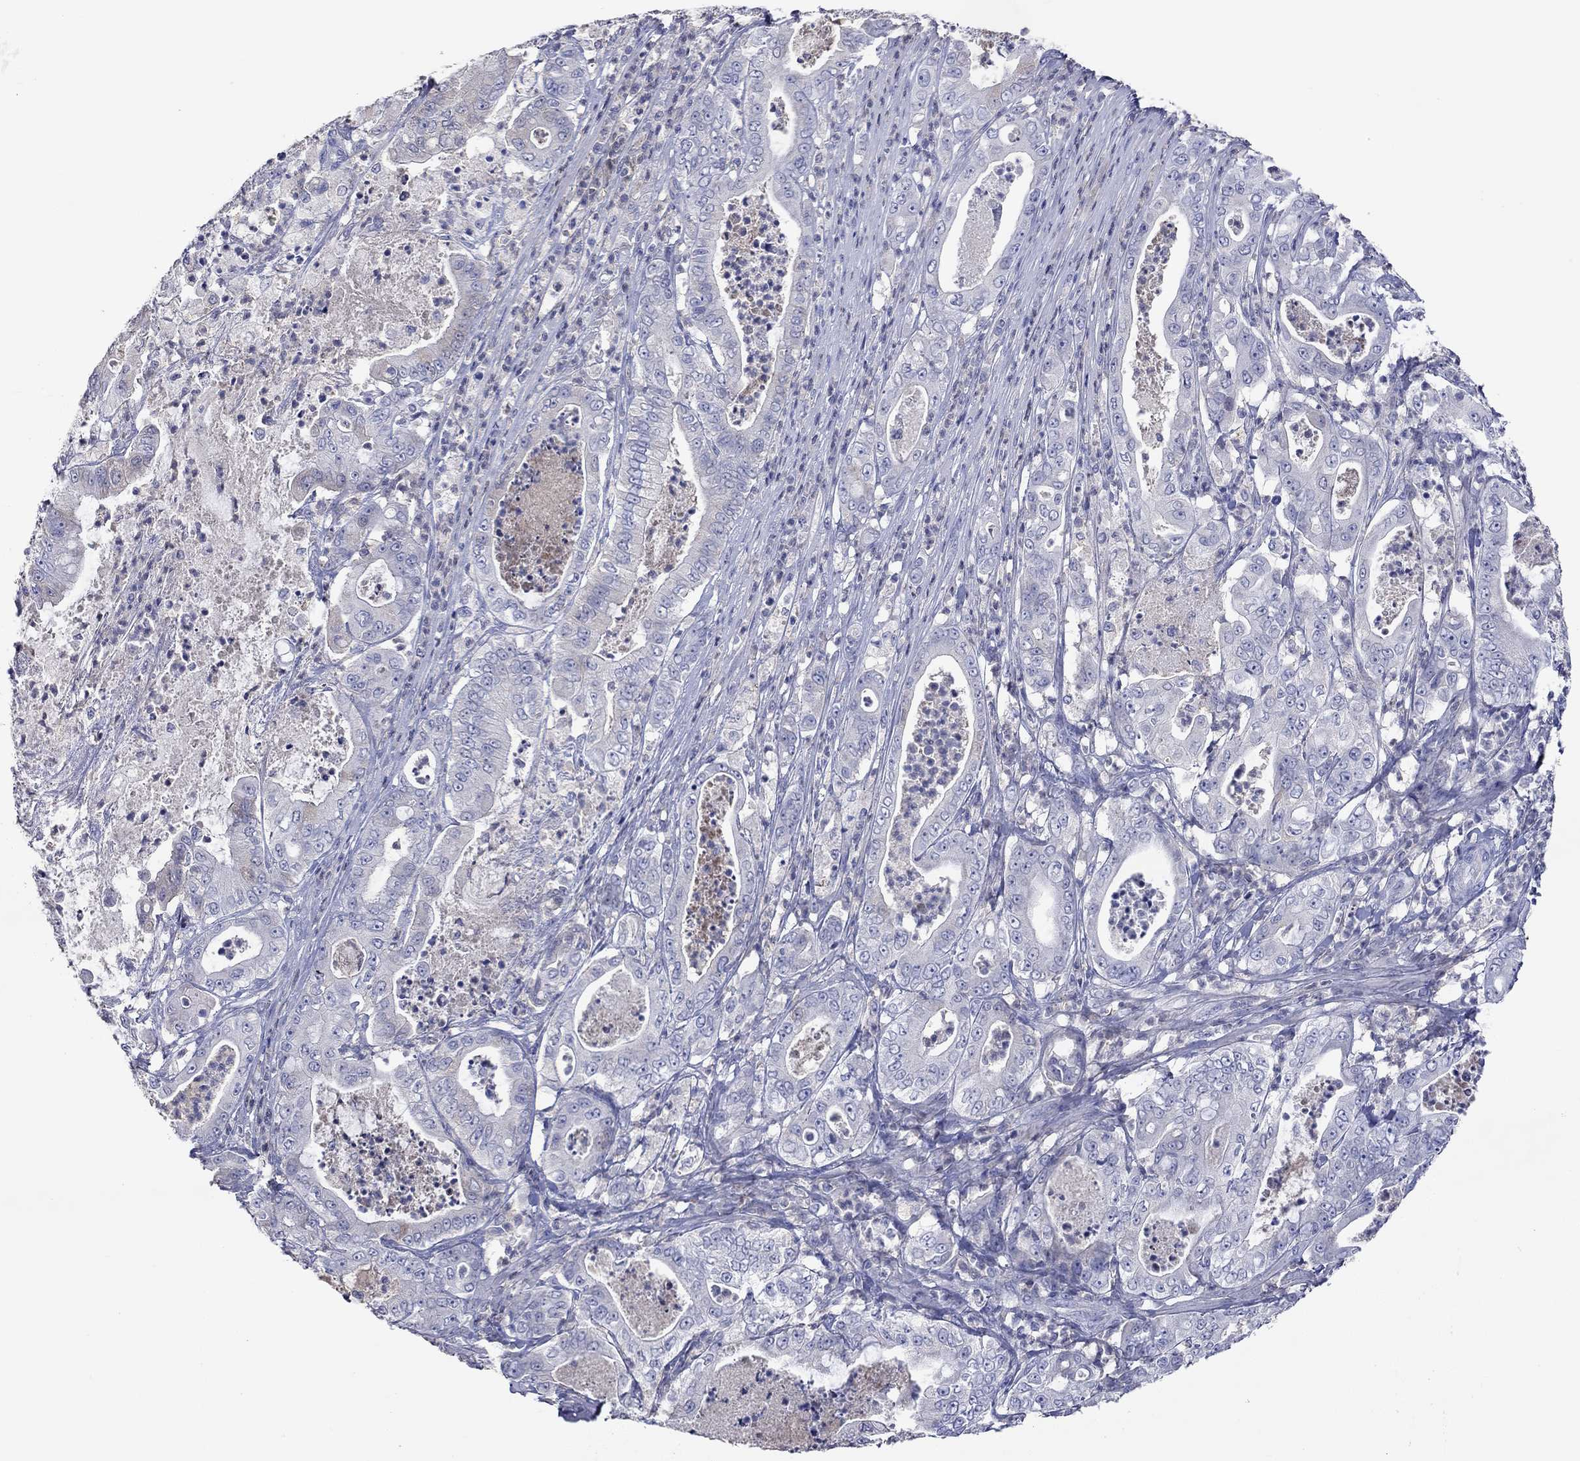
{"staining": {"intensity": "negative", "quantity": "none", "location": "none"}, "tissue": "pancreatic cancer", "cell_type": "Tumor cells", "image_type": "cancer", "snomed": [{"axis": "morphology", "description": "Adenocarcinoma, NOS"}, {"axis": "topography", "description": "Pancreas"}], "caption": "An image of pancreatic adenocarcinoma stained for a protein demonstrates no brown staining in tumor cells.", "gene": "LRFN4", "patient": {"sex": "male", "age": 71}}